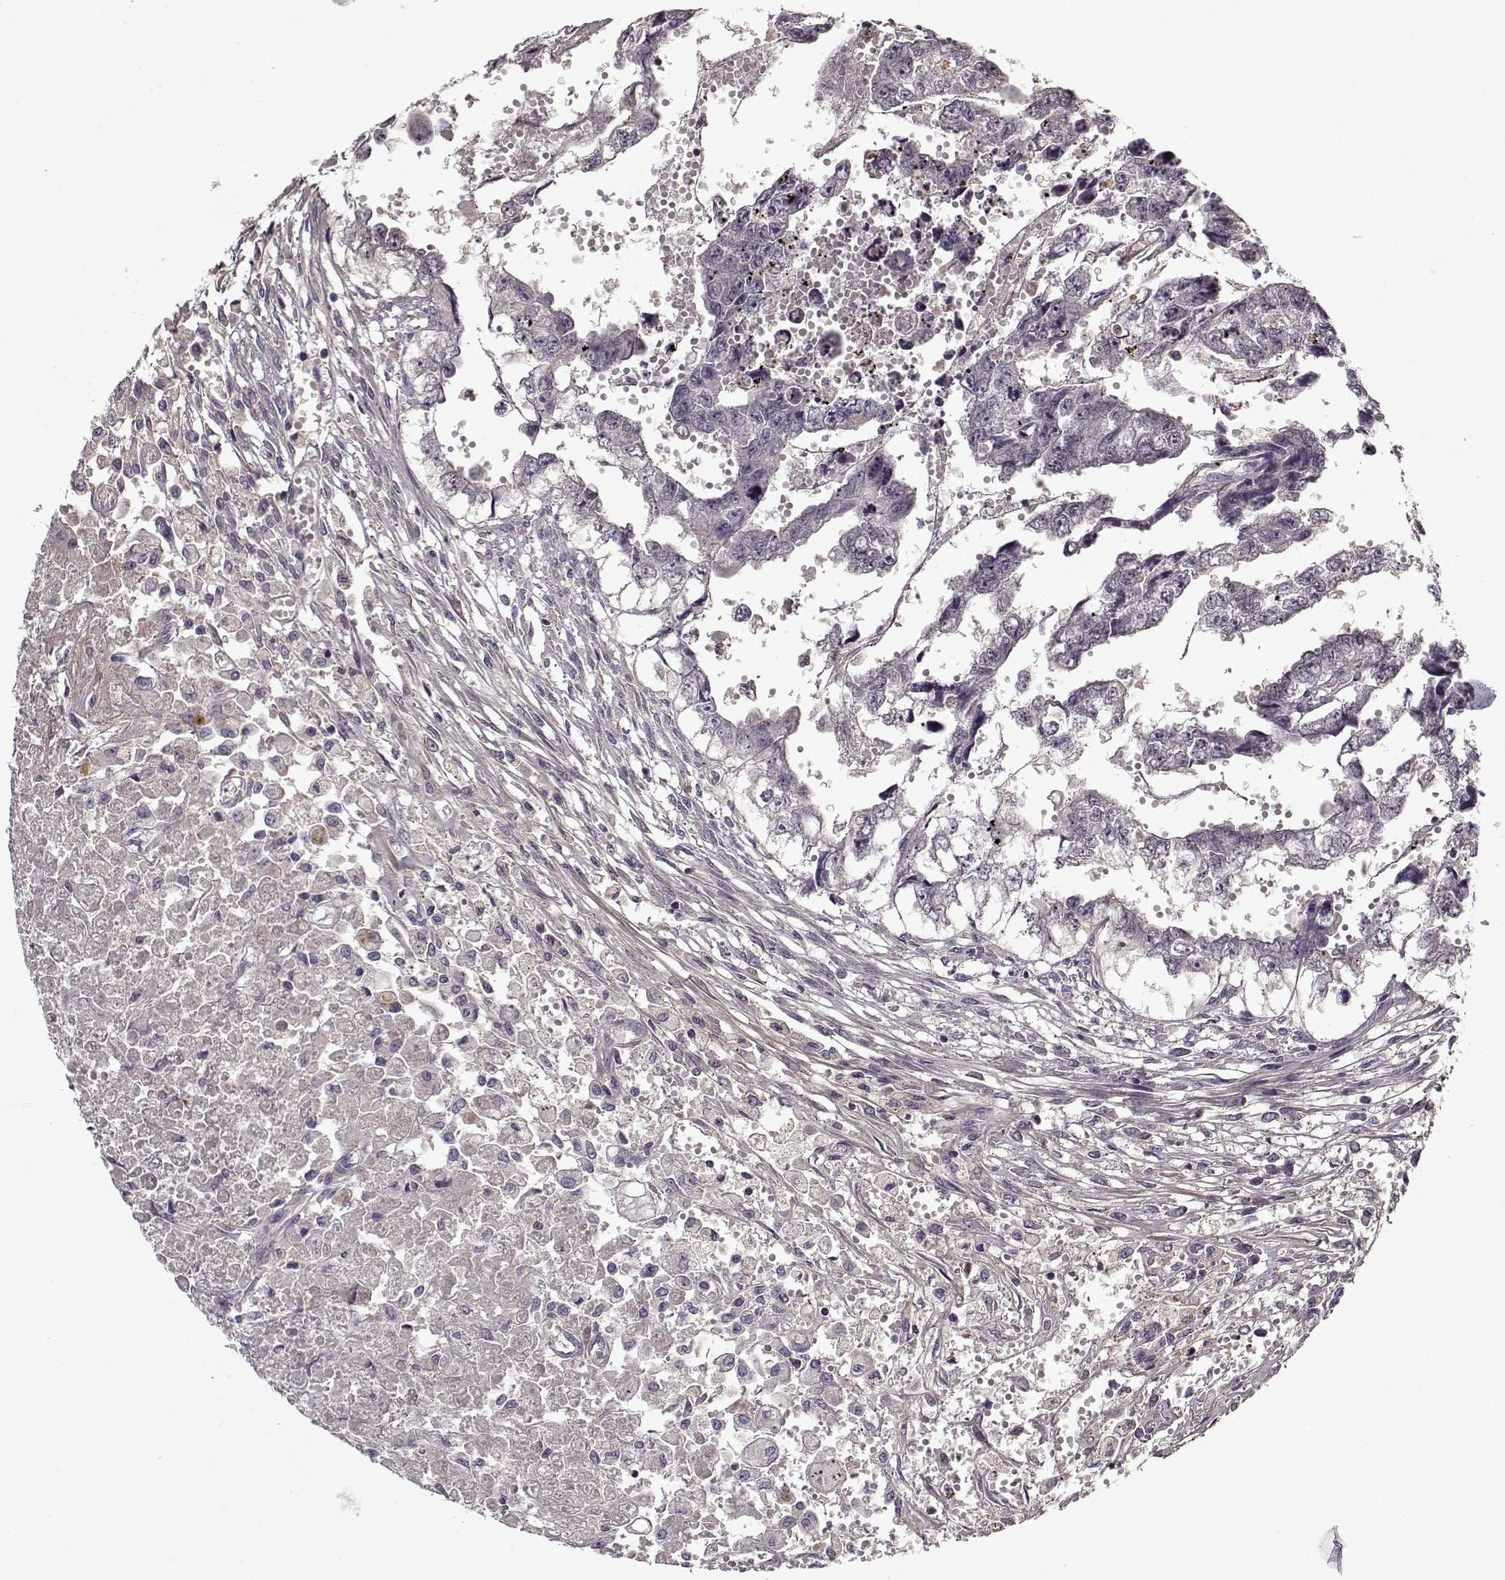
{"staining": {"intensity": "negative", "quantity": "none", "location": "none"}, "tissue": "testis cancer", "cell_type": "Tumor cells", "image_type": "cancer", "snomed": [{"axis": "morphology", "description": "Carcinoma, Embryonal, NOS"}, {"axis": "morphology", "description": "Teratoma, malignant, NOS"}, {"axis": "topography", "description": "Testis"}], "caption": "Immunohistochemistry of human testis malignant teratoma shows no staining in tumor cells.", "gene": "LUM", "patient": {"sex": "male", "age": 44}}